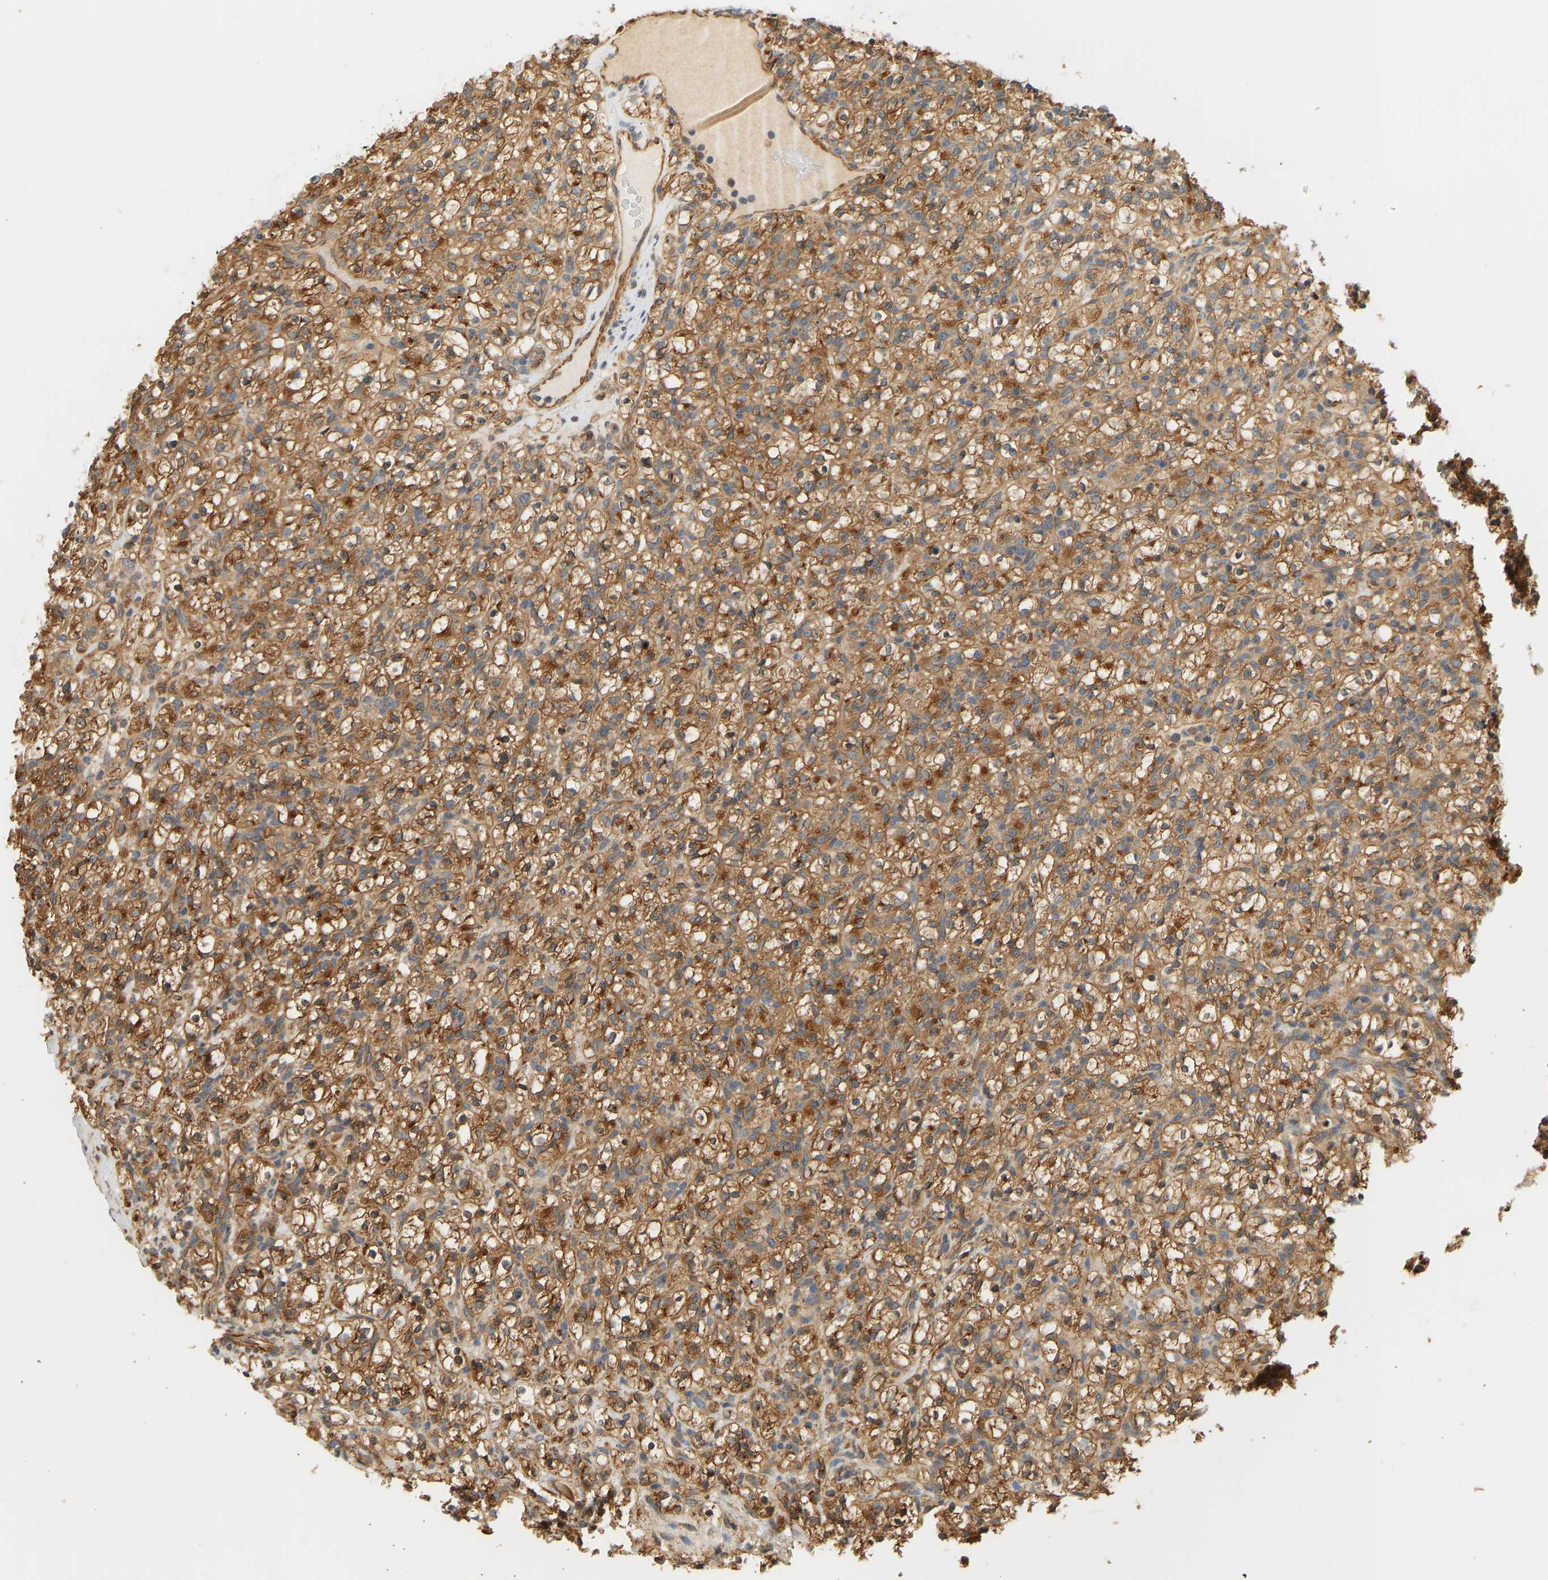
{"staining": {"intensity": "moderate", "quantity": ">75%", "location": "cytoplasmic/membranous"}, "tissue": "renal cancer", "cell_type": "Tumor cells", "image_type": "cancer", "snomed": [{"axis": "morphology", "description": "Normal tissue, NOS"}, {"axis": "morphology", "description": "Adenocarcinoma, NOS"}, {"axis": "topography", "description": "Kidney"}], "caption": "Human renal adenocarcinoma stained with a protein marker displays moderate staining in tumor cells.", "gene": "CEP57", "patient": {"sex": "female", "age": 72}}